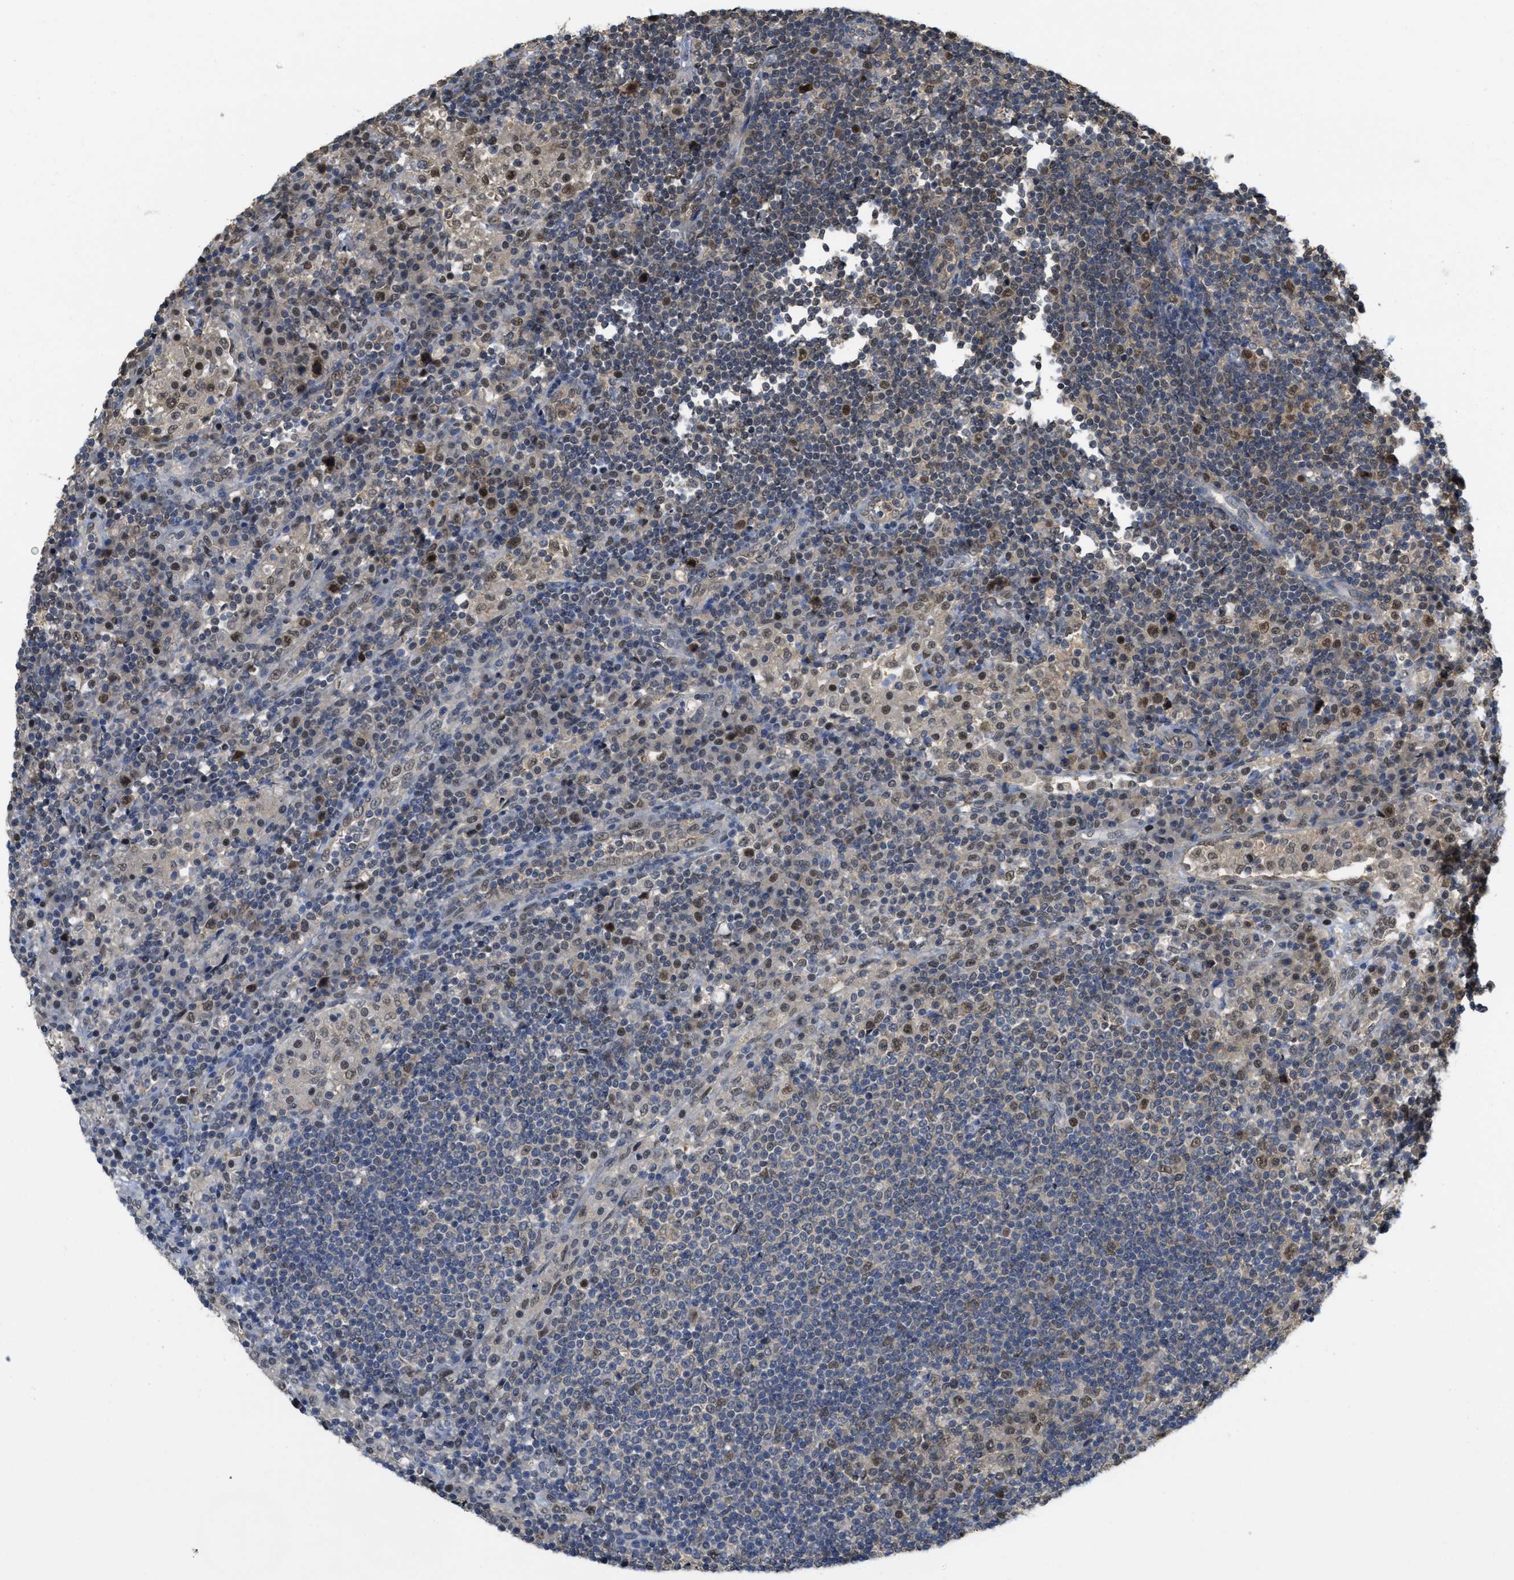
{"staining": {"intensity": "moderate", "quantity": ">75%", "location": "cytoplasmic/membranous,nuclear"}, "tissue": "lymph node", "cell_type": "Germinal center cells", "image_type": "normal", "snomed": [{"axis": "morphology", "description": "Normal tissue, NOS"}, {"axis": "topography", "description": "Lymph node"}], "caption": "A brown stain labels moderate cytoplasmic/membranous,nuclear positivity of a protein in germinal center cells of normal lymph node. The staining is performed using DAB brown chromogen to label protein expression. The nuclei are counter-stained blue using hematoxylin.", "gene": "PSMC5", "patient": {"sex": "female", "age": 53}}